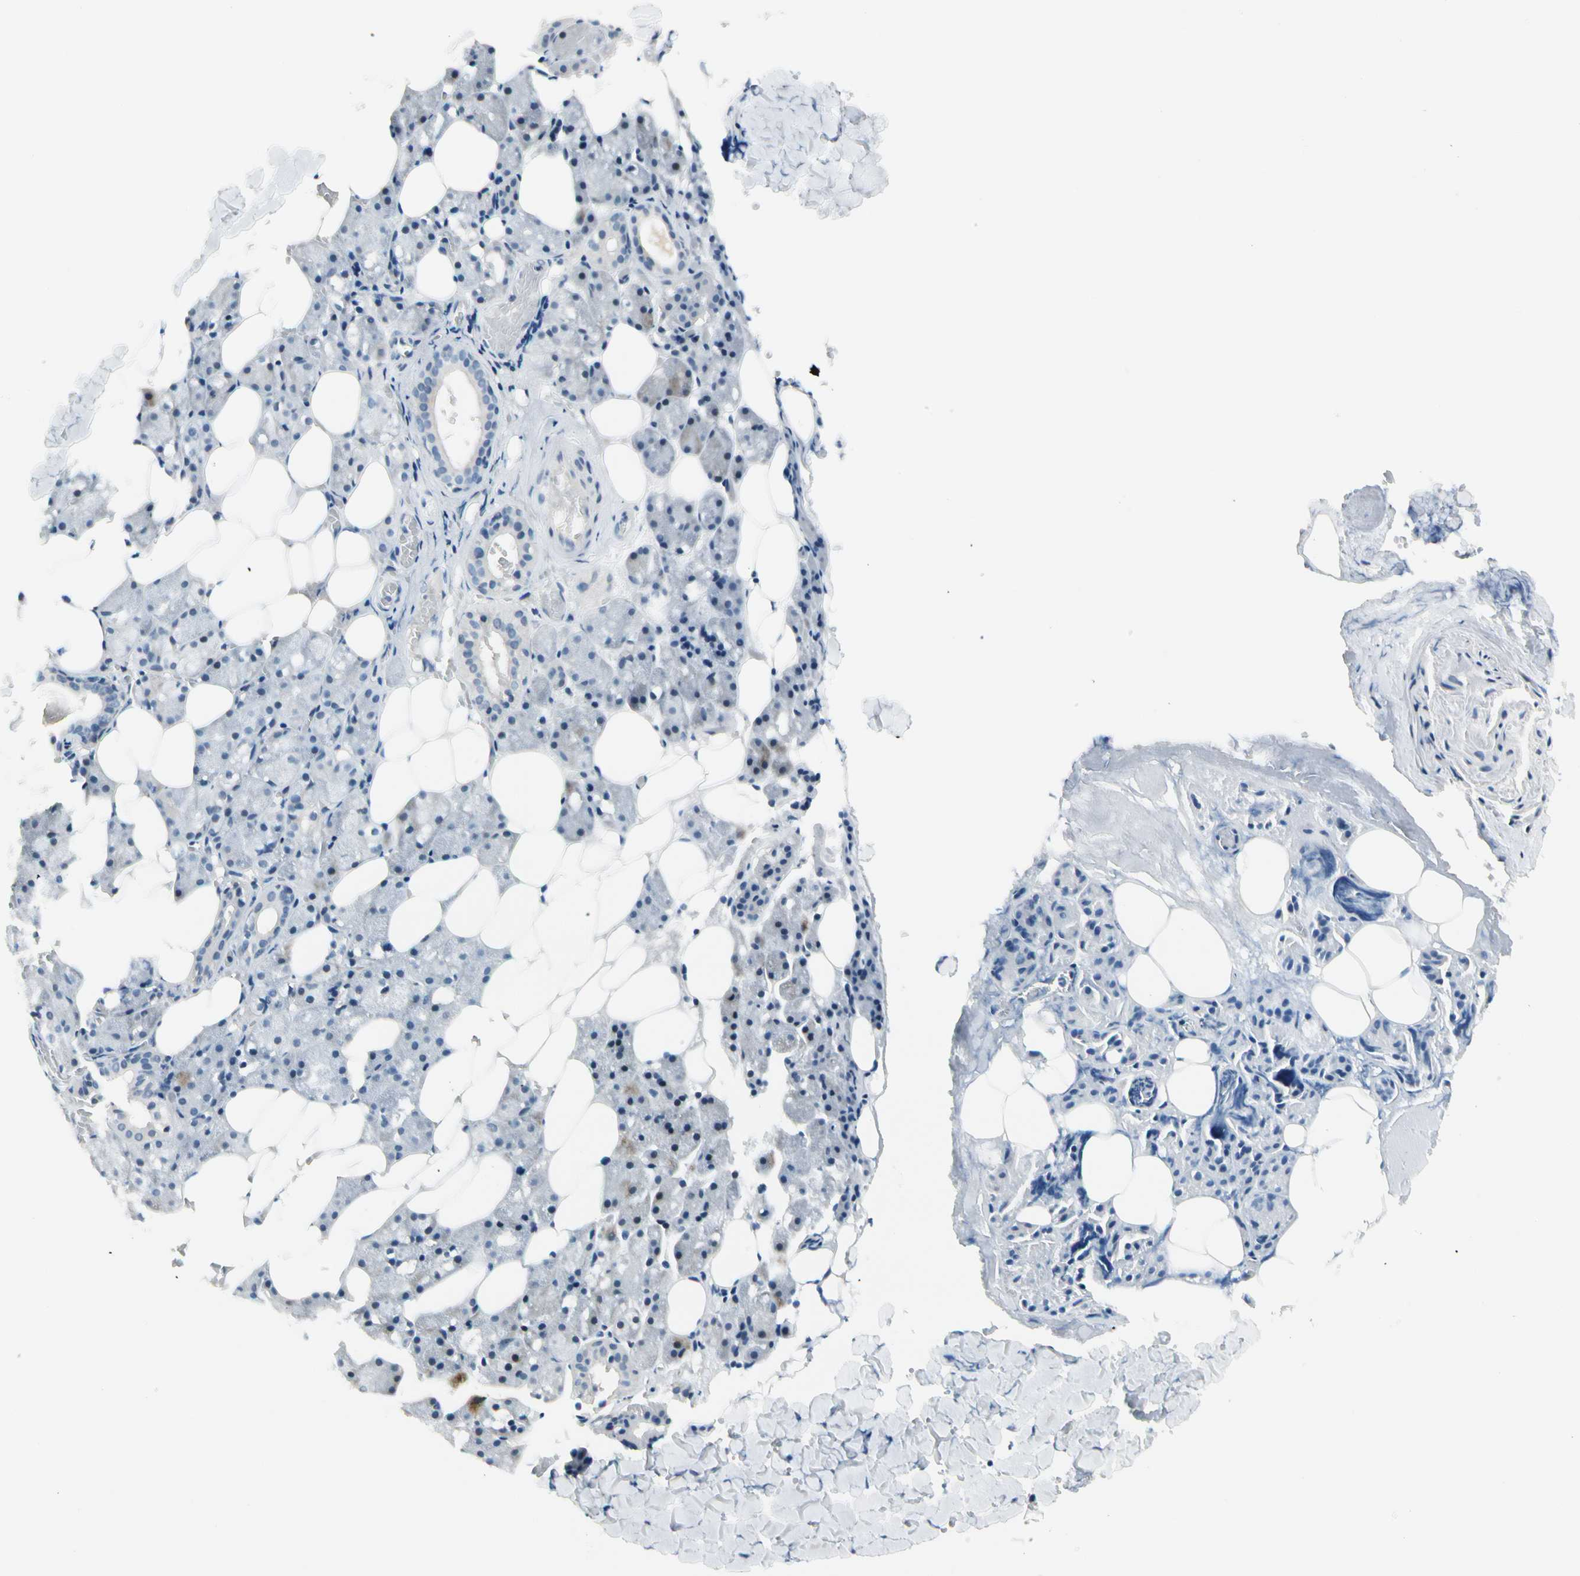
{"staining": {"intensity": "negative", "quantity": "none", "location": "none"}, "tissue": "salivary gland", "cell_type": "Glandular cells", "image_type": "normal", "snomed": [{"axis": "morphology", "description": "Normal tissue, NOS"}, {"axis": "topography", "description": "Salivary gland"}], "caption": "DAB (3,3'-diaminobenzidine) immunohistochemical staining of normal human salivary gland exhibits no significant positivity in glandular cells. (DAB (3,3'-diaminobenzidine) IHC visualized using brightfield microscopy, high magnification).", "gene": "ZSCAN1", "patient": {"sex": "female", "age": 55}}